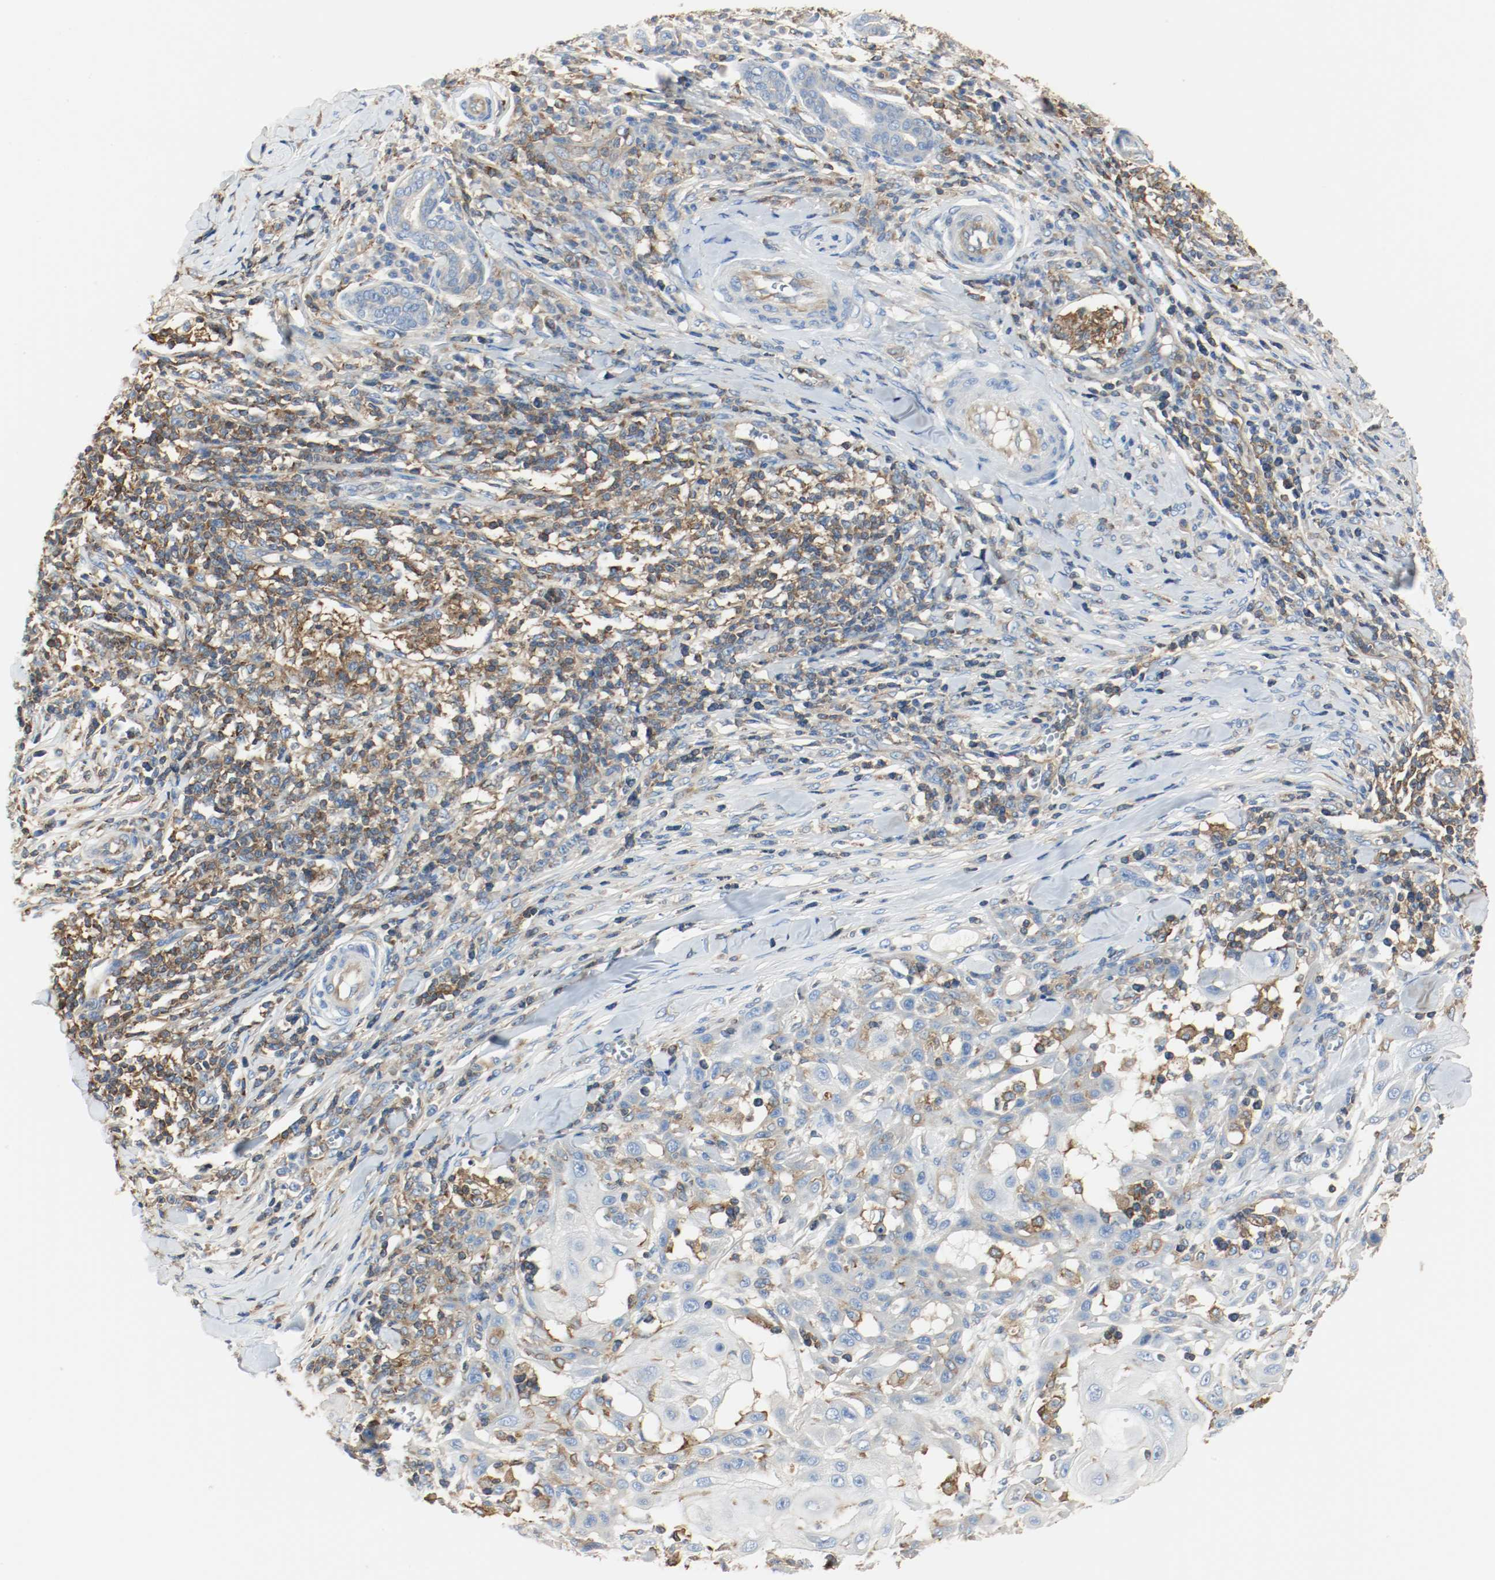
{"staining": {"intensity": "negative", "quantity": "none", "location": "none"}, "tissue": "skin cancer", "cell_type": "Tumor cells", "image_type": "cancer", "snomed": [{"axis": "morphology", "description": "Squamous cell carcinoma, NOS"}, {"axis": "topography", "description": "Skin"}], "caption": "IHC photomicrograph of neoplastic tissue: human skin cancer stained with DAB (3,3'-diaminobenzidine) shows no significant protein expression in tumor cells.", "gene": "ARPC1B", "patient": {"sex": "male", "age": 24}}